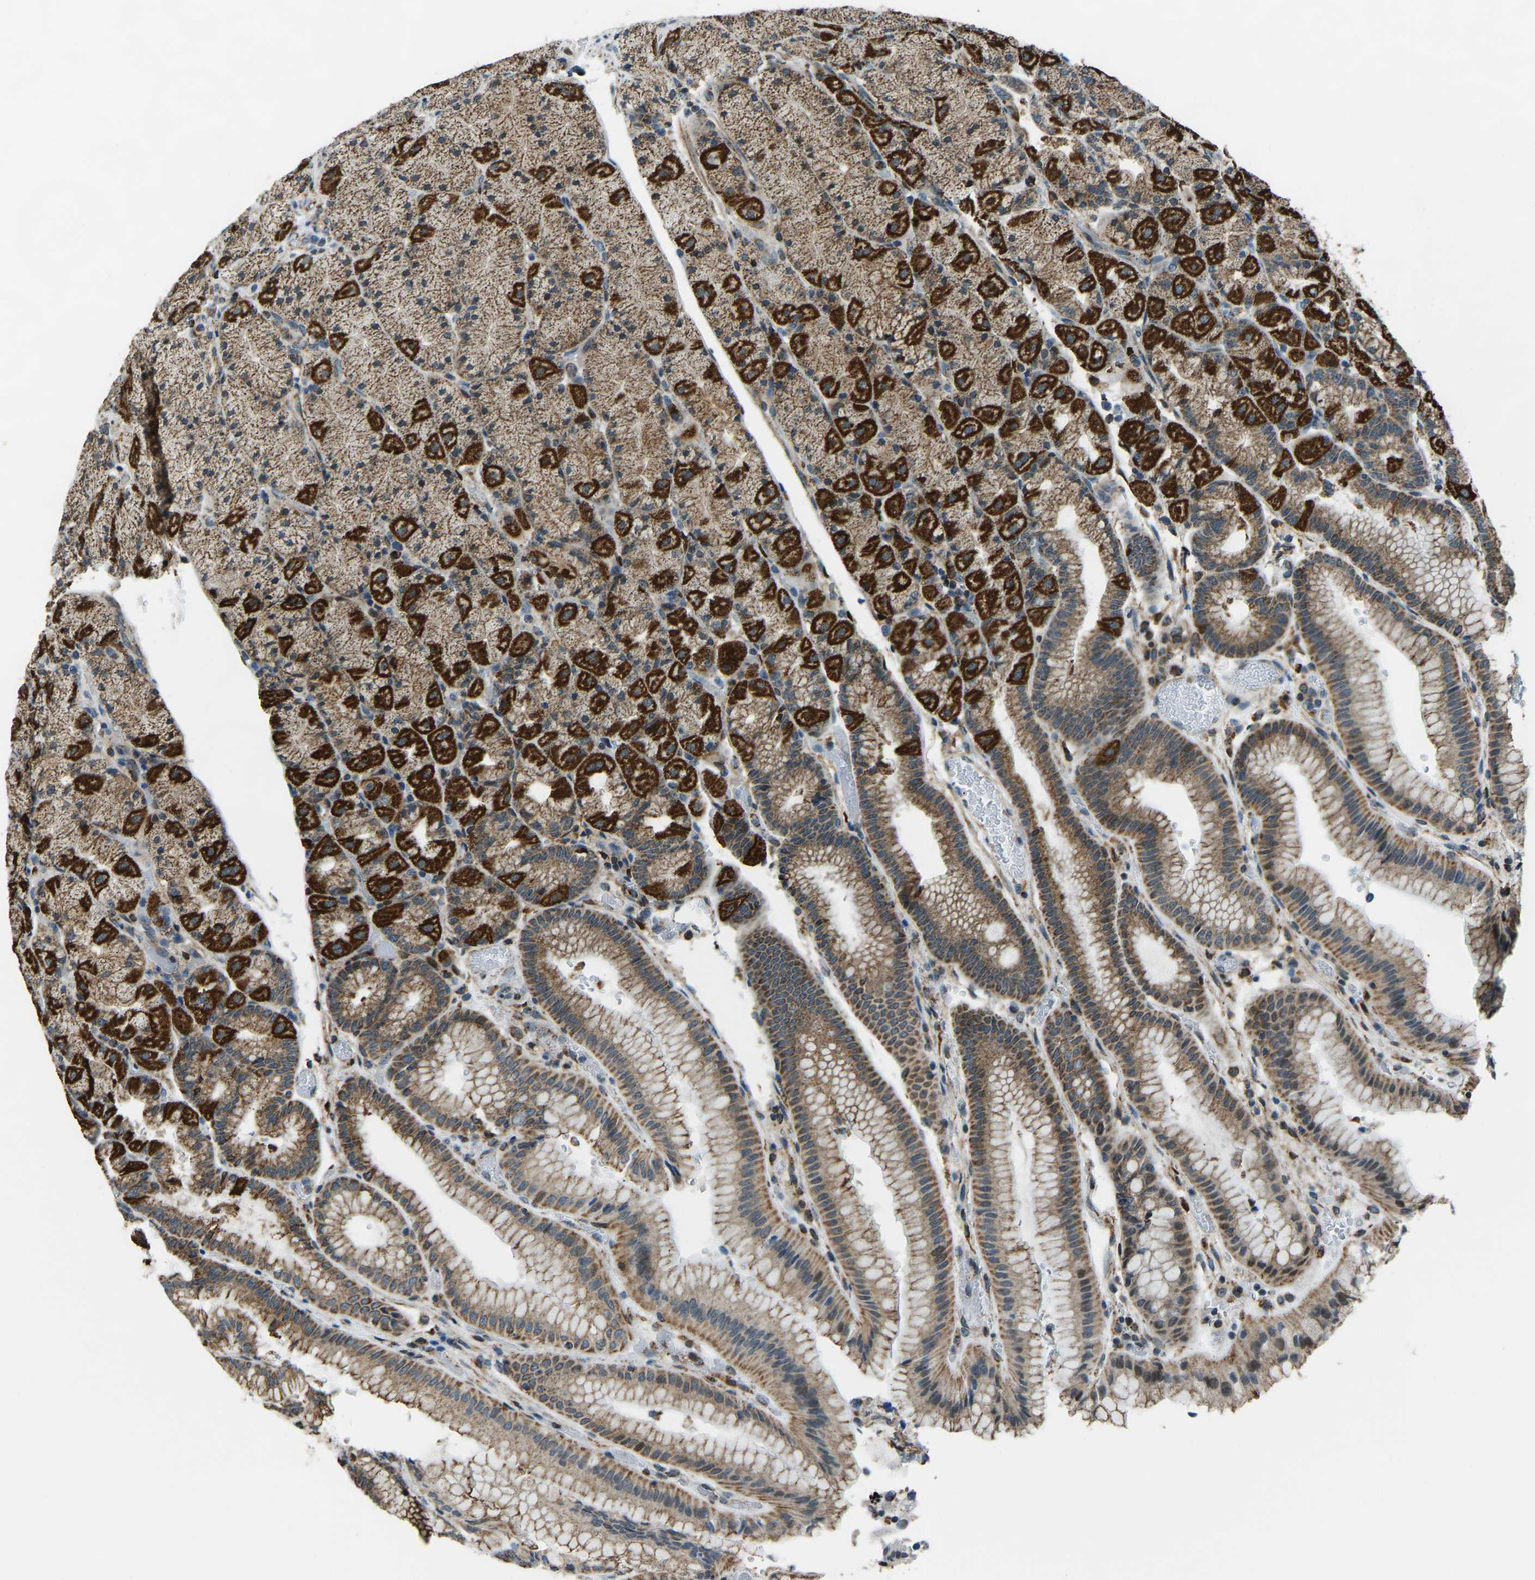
{"staining": {"intensity": "strong", "quantity": ">75%", "location": "cytoplasmic/membranous"}, "tissue": "stomach", "cell_type": "Glandular cells", "image_type": "normal", "snomed": [{"axis": "morphology", "description": "Normal tissue, NOS"}, {"axis": "morphology", "description": "Carcinoid, malignant, NOS"}, {"axis": "topography", "description": "Stomach, upper"}], "caption": "A micrograph showing strong cytoplasmic/membranous staining in about >75% of glandular cells in benign stomach, as visualized by brown immunohistochemical staining.", "gene": "RBM33", "patient": {"sex": "male", "age": 39}}